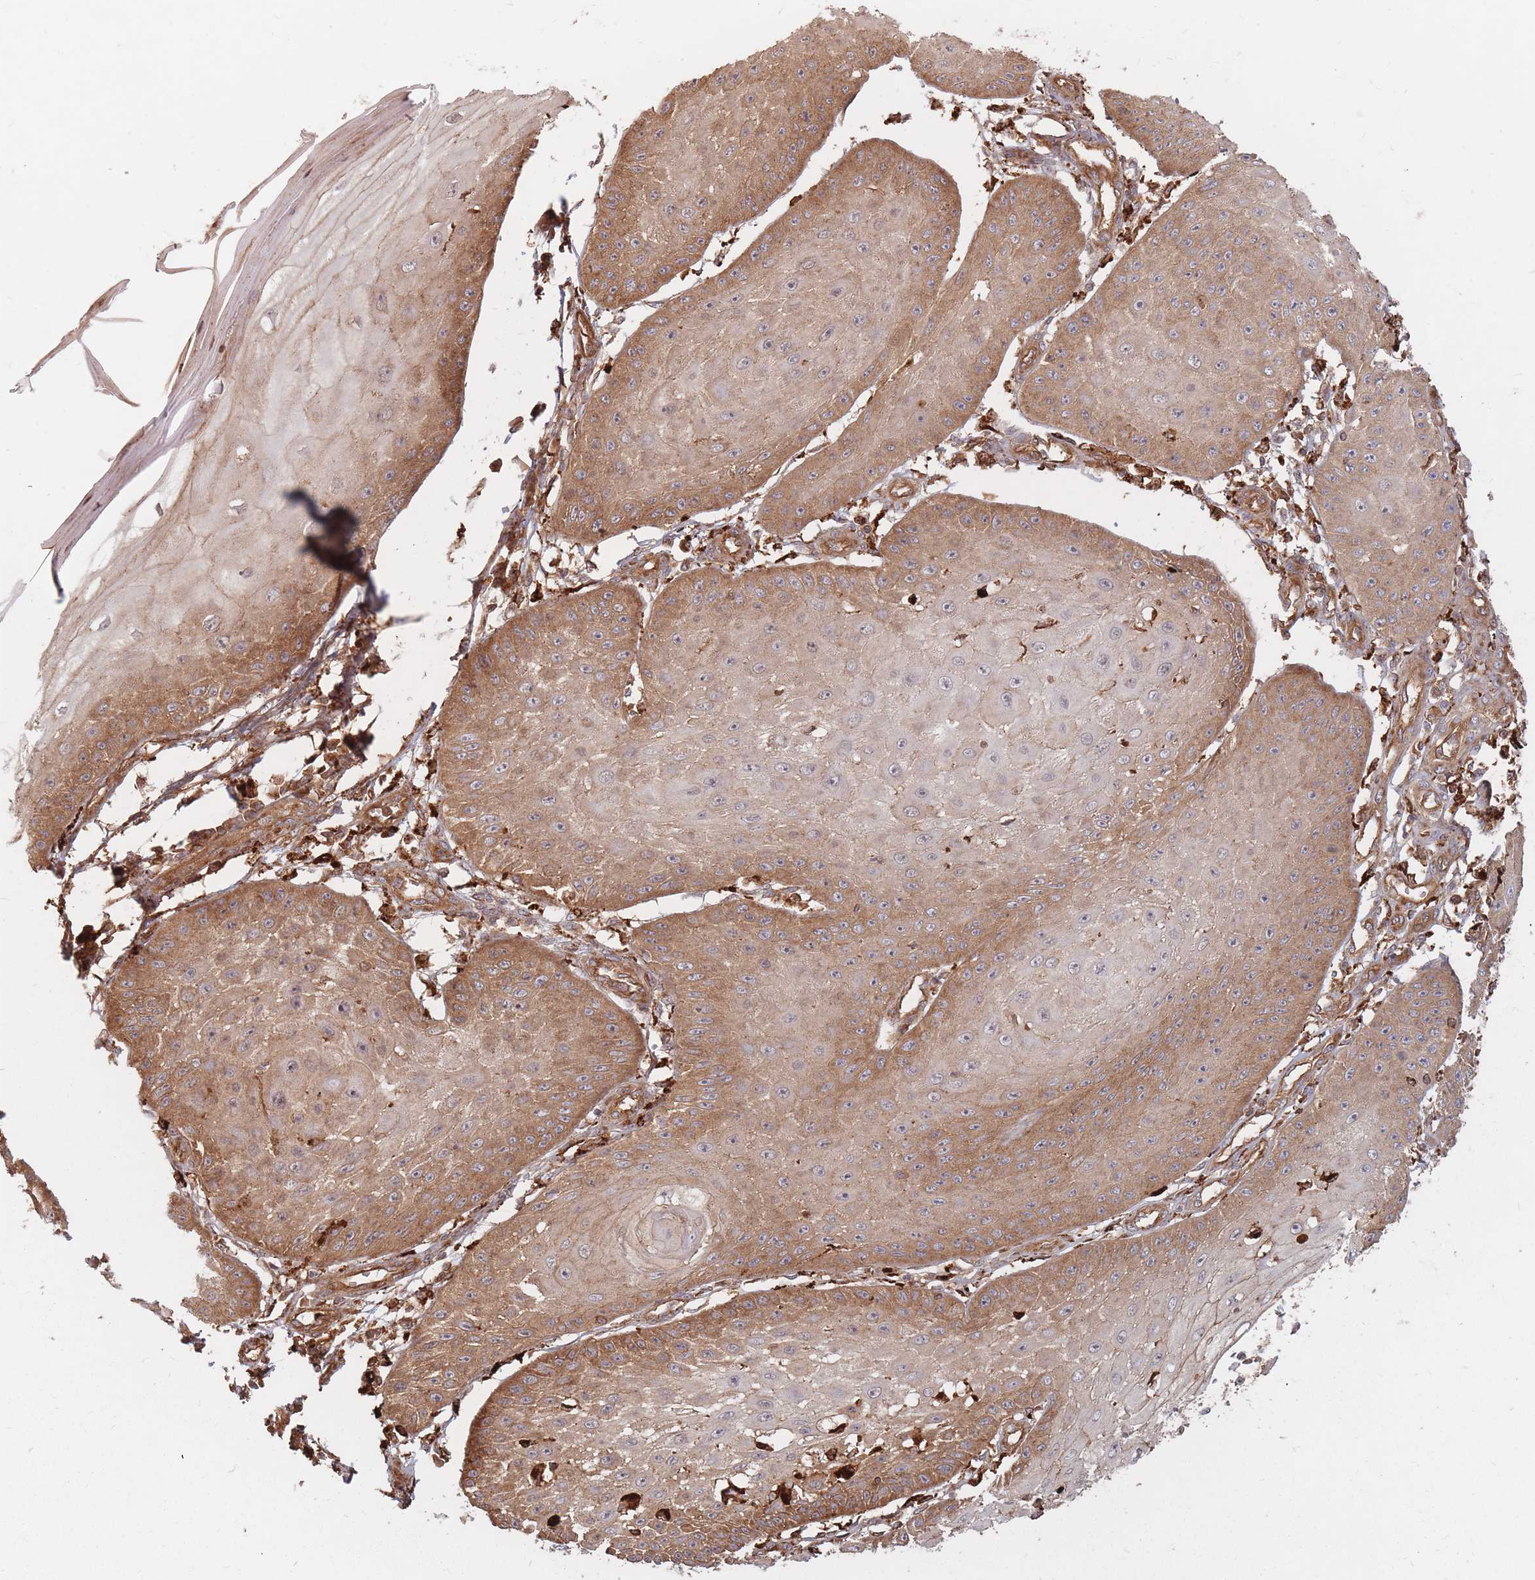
{"staining": {"intensity": "moderate", "quantity": ">75%", "location": "cytoplasmic/membranous"}, "tissue": "skin cancer", "cell_type": "Tumor cells", "image_type": "cancer", "snomed": [{"axis": "morphology", "description": "Squamous cell carcinoma, NOS"}, {"axis": "topography", "description": "Skin"}], "caption": "Squamous cell carcinoma (skin) stained for a protein (brown) exhibits moderate cytoplasmic/membranous positive staining in about >75% of tumor cells.", "gene": "RASSF2", "patient": {"sex": "male", "age": 70}}